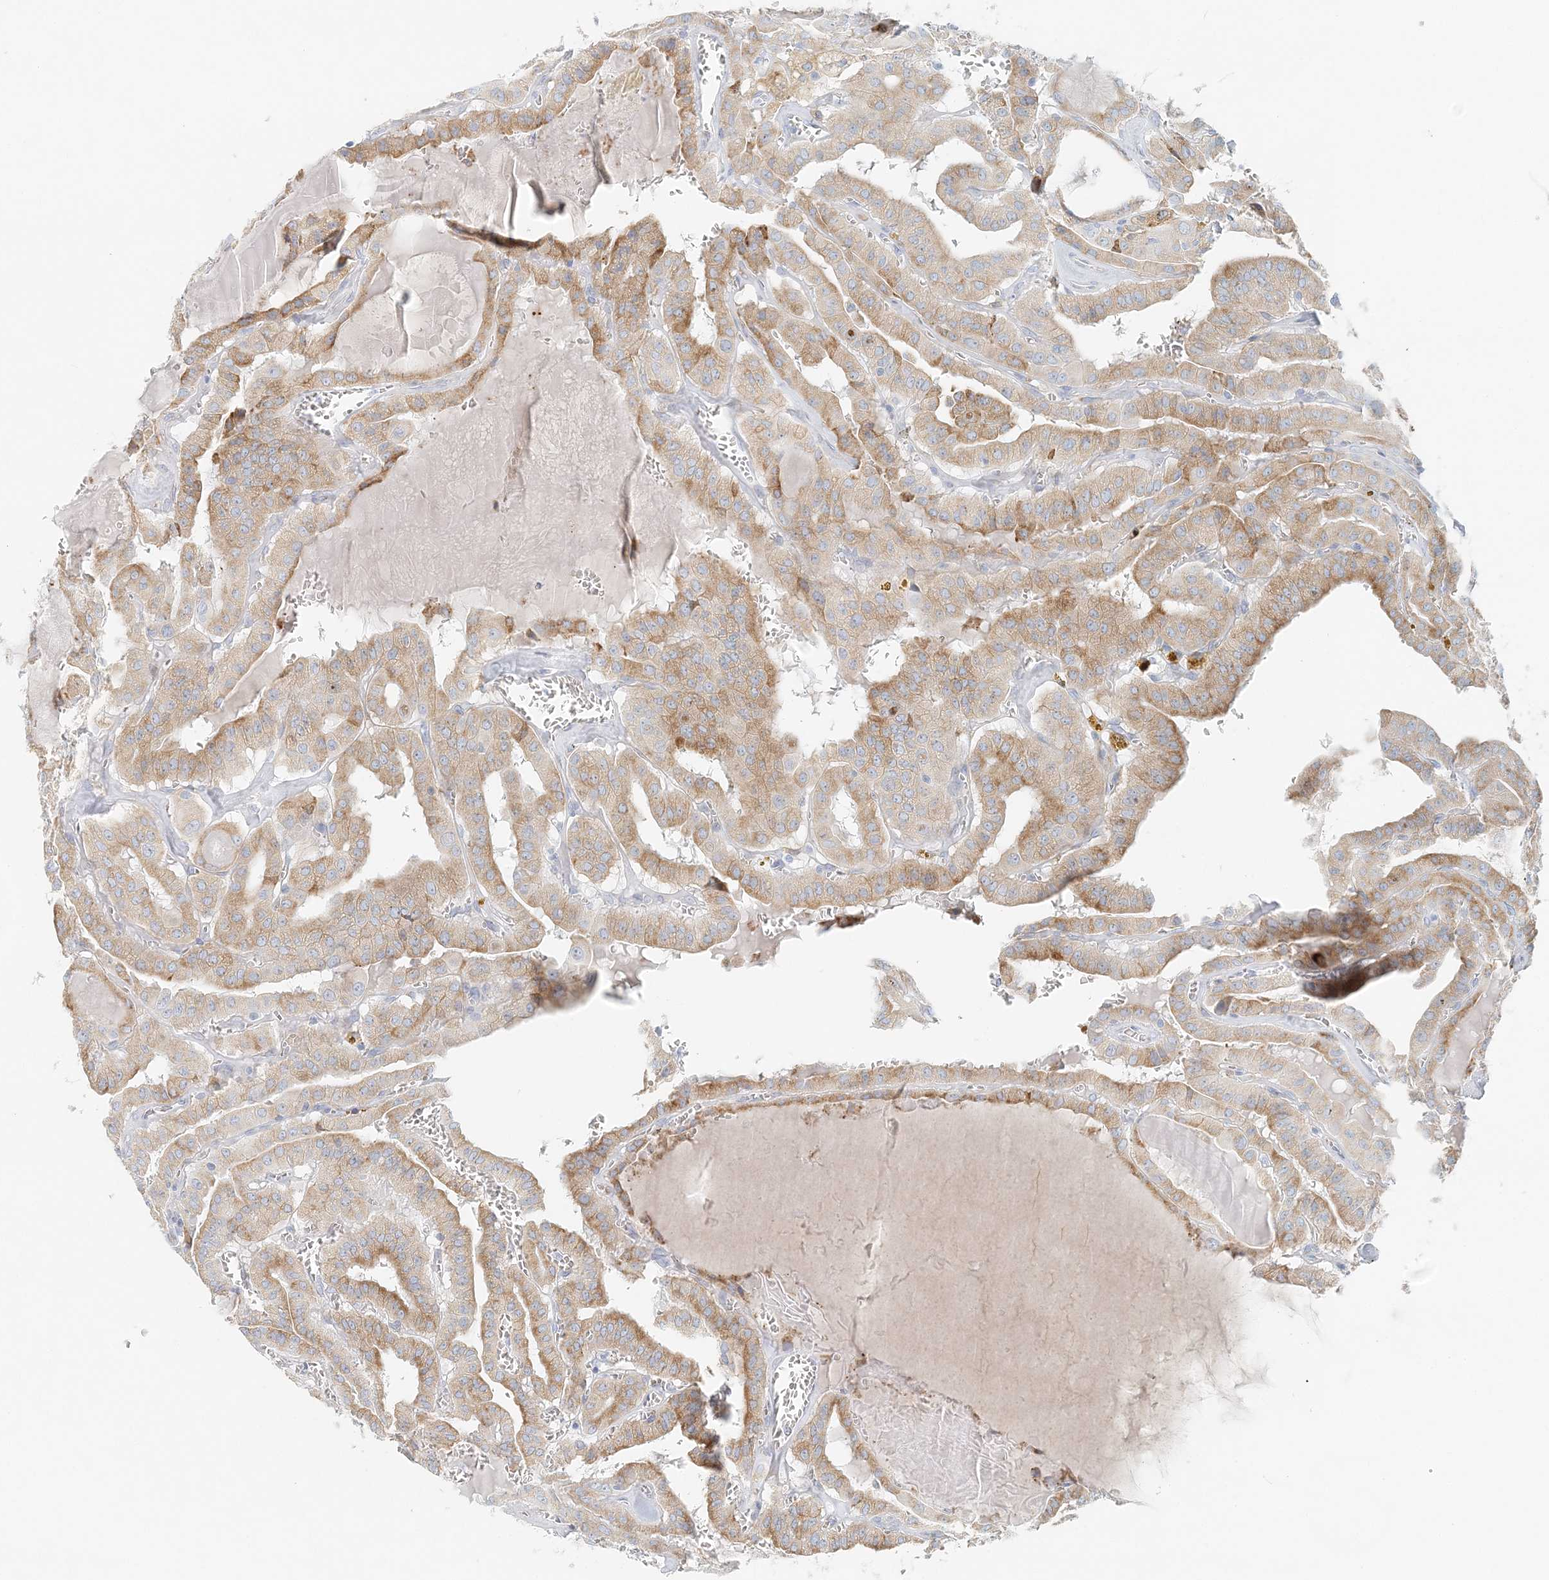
{"staining": {"intensity": "moderate", "quantity": ">75%", "location": "cytoplasmic/membranous"}, "tissue": "thyroid cancer", "cell_type": "Tumor cells", "image_type": "cancer", "snomed": [{"axis": "morphology", "description": "Papillary adenocarcinoma, NOS"}, {"axis": "topography", "description": "Thyroid gland"}], "caption": "High-magnification brightfield microscopy of thyroid cancer stained with DAB (brown) and counterstained with hematoxylin (blue). tumor cells exhibit moderate cytoplasmic/membranous staining is seen in about>75% of cells.", "gene": "STK11IP", "patient": {"sex": "male", "age": 52}}